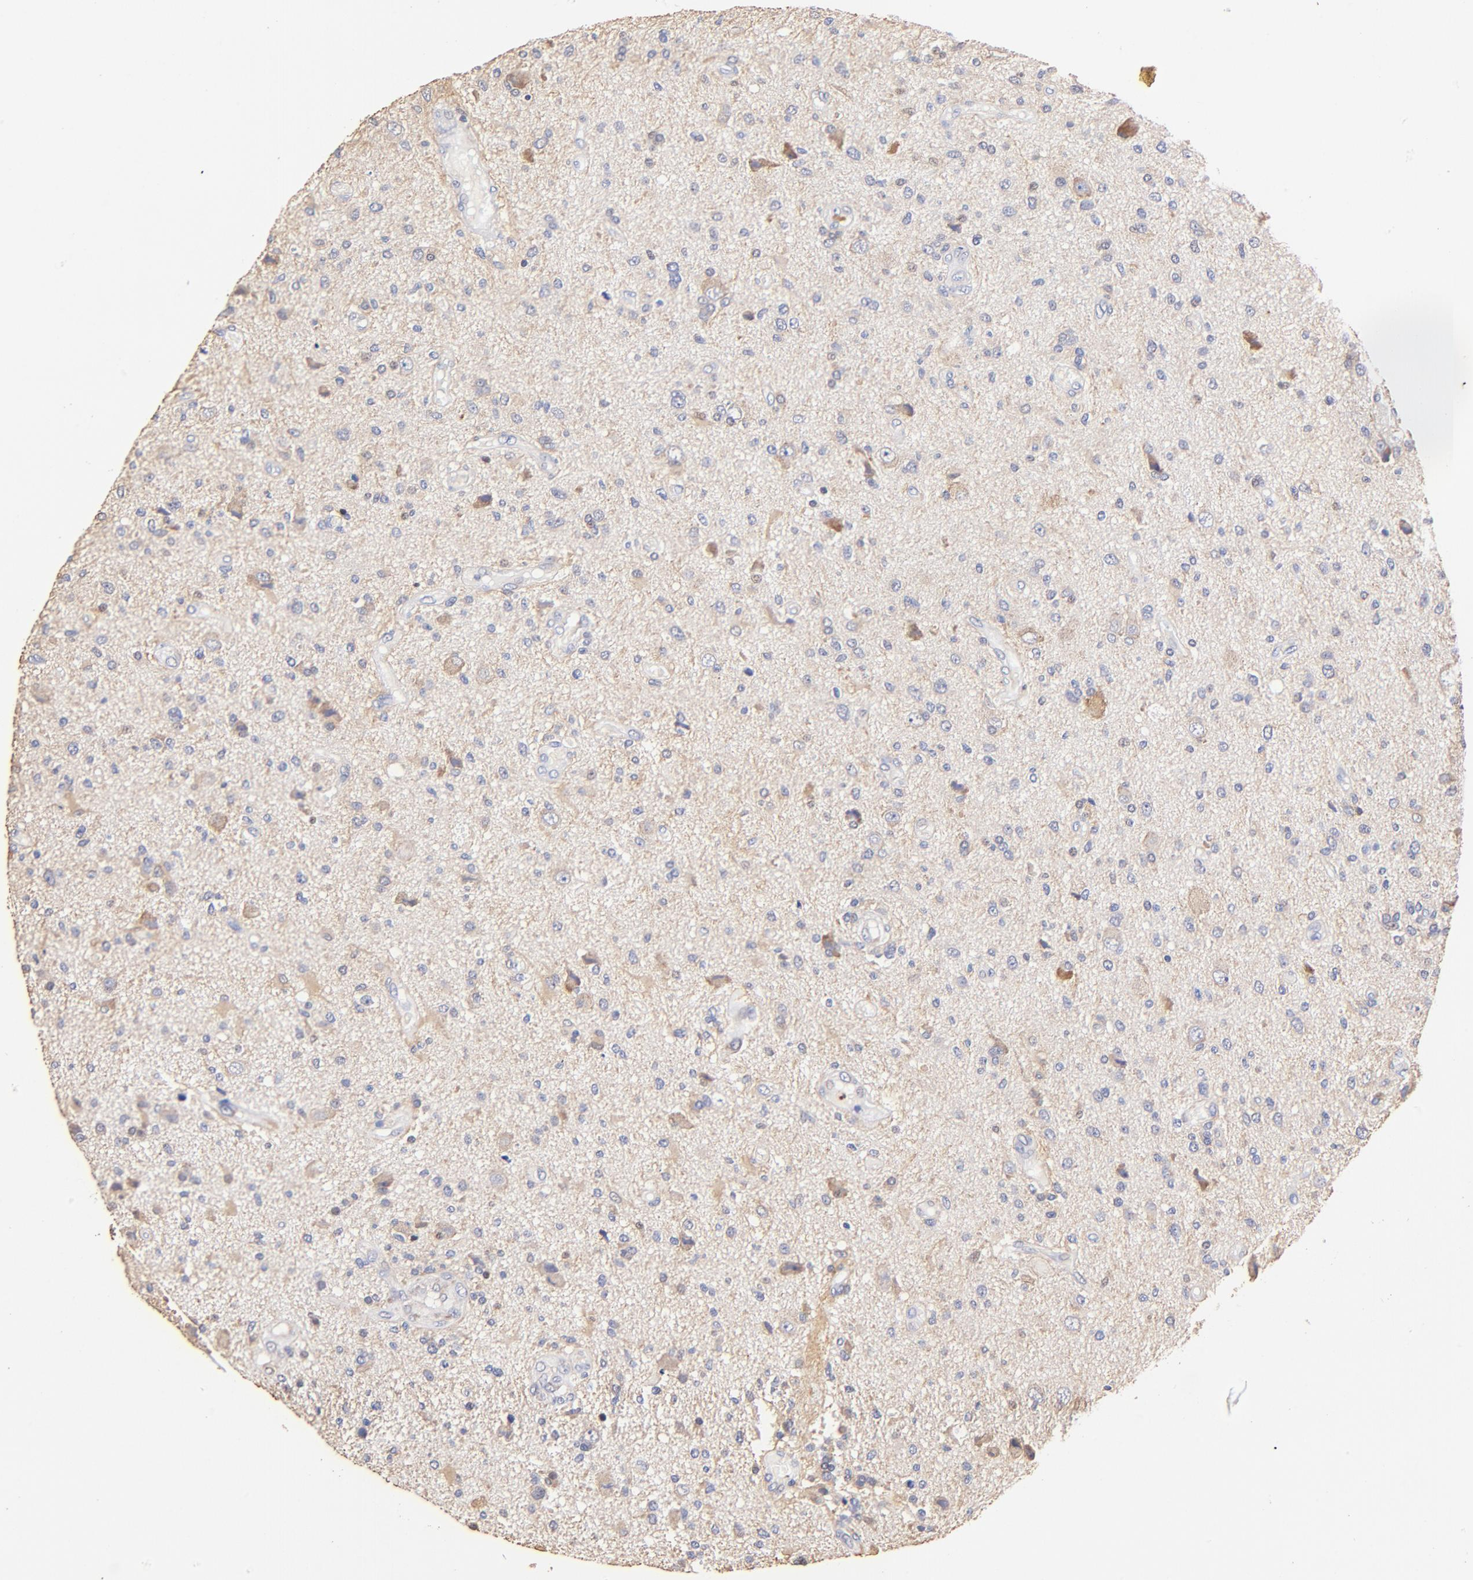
{"staining": {"intensity": "moderate", "quantity": "<25%", "location": "cytoplasmic/membranous"}, "tissue": "glioma", "cell_type": "Tumor cells", "image_type": "cancer", "snomed": [{"axis": "morphology", "description": "Normal tissue, NOS"}, {"axis": "morphology", "description": "Glioma, malignant, High grade"}, {"axis": "topography", "description": "Cerebral cortex"}], "caption": "High-grade glioma (malignant) stained with DAB (3,3'-diaminobenzidine) IHC shows low levels of moderate cytoplasmic/membranous expression in about <25% of tumor cells. (DAB IHC with brightfield microscopy, high magnification).", "gene": "BBOF1", "patient": {"sex": "male", "age": 75}}